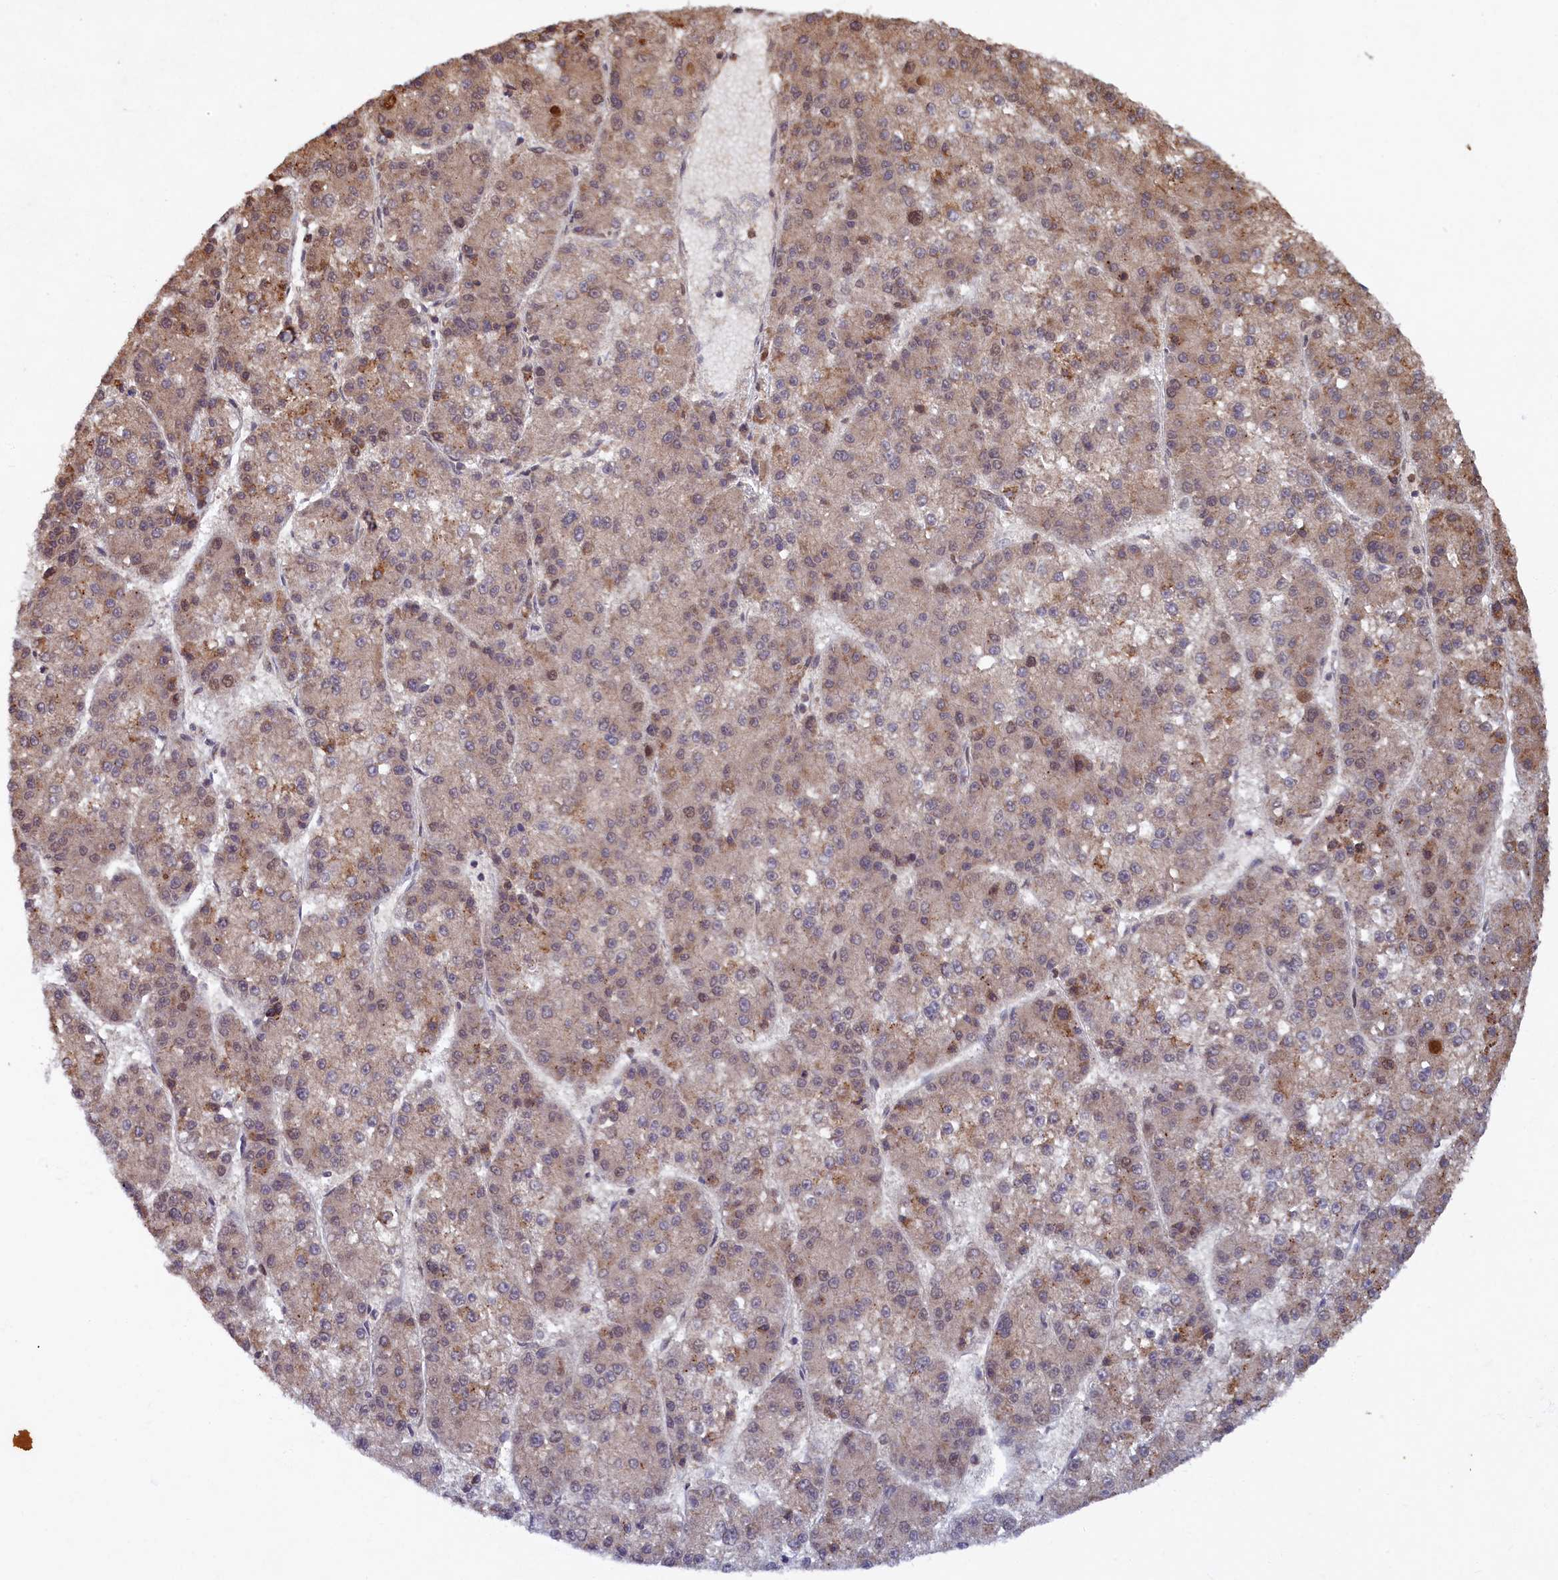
{"staining": {"intensity": "moderate", "quantity": "<25%", "location": "cytoplasmic/membranous"}, "tissue": "liver cancer", "cell_type": "Tumor cells", "image_type": "cancer", "snomed": [{"axis": "morphology", "description": "Carcinoma, Hepatocellular, NOS"}, {"axis": "topography", "description": "Liver"}], "caption": "Liver cancer (hepatocellular carcinoma) was stained to show a protein in brown. There is low levels of moderate cytoplasmic/membranous expression in about <25% of tumor cells. The staining was performed using DAB (3,3'-diaminobenzidine) to visualize the protein expression in brown, while the nuclei were stained in blue with hematoxylin (Magnification: 20x).", "gene": "BRCA1", "patient": {"sex": "female", "age": 73}}